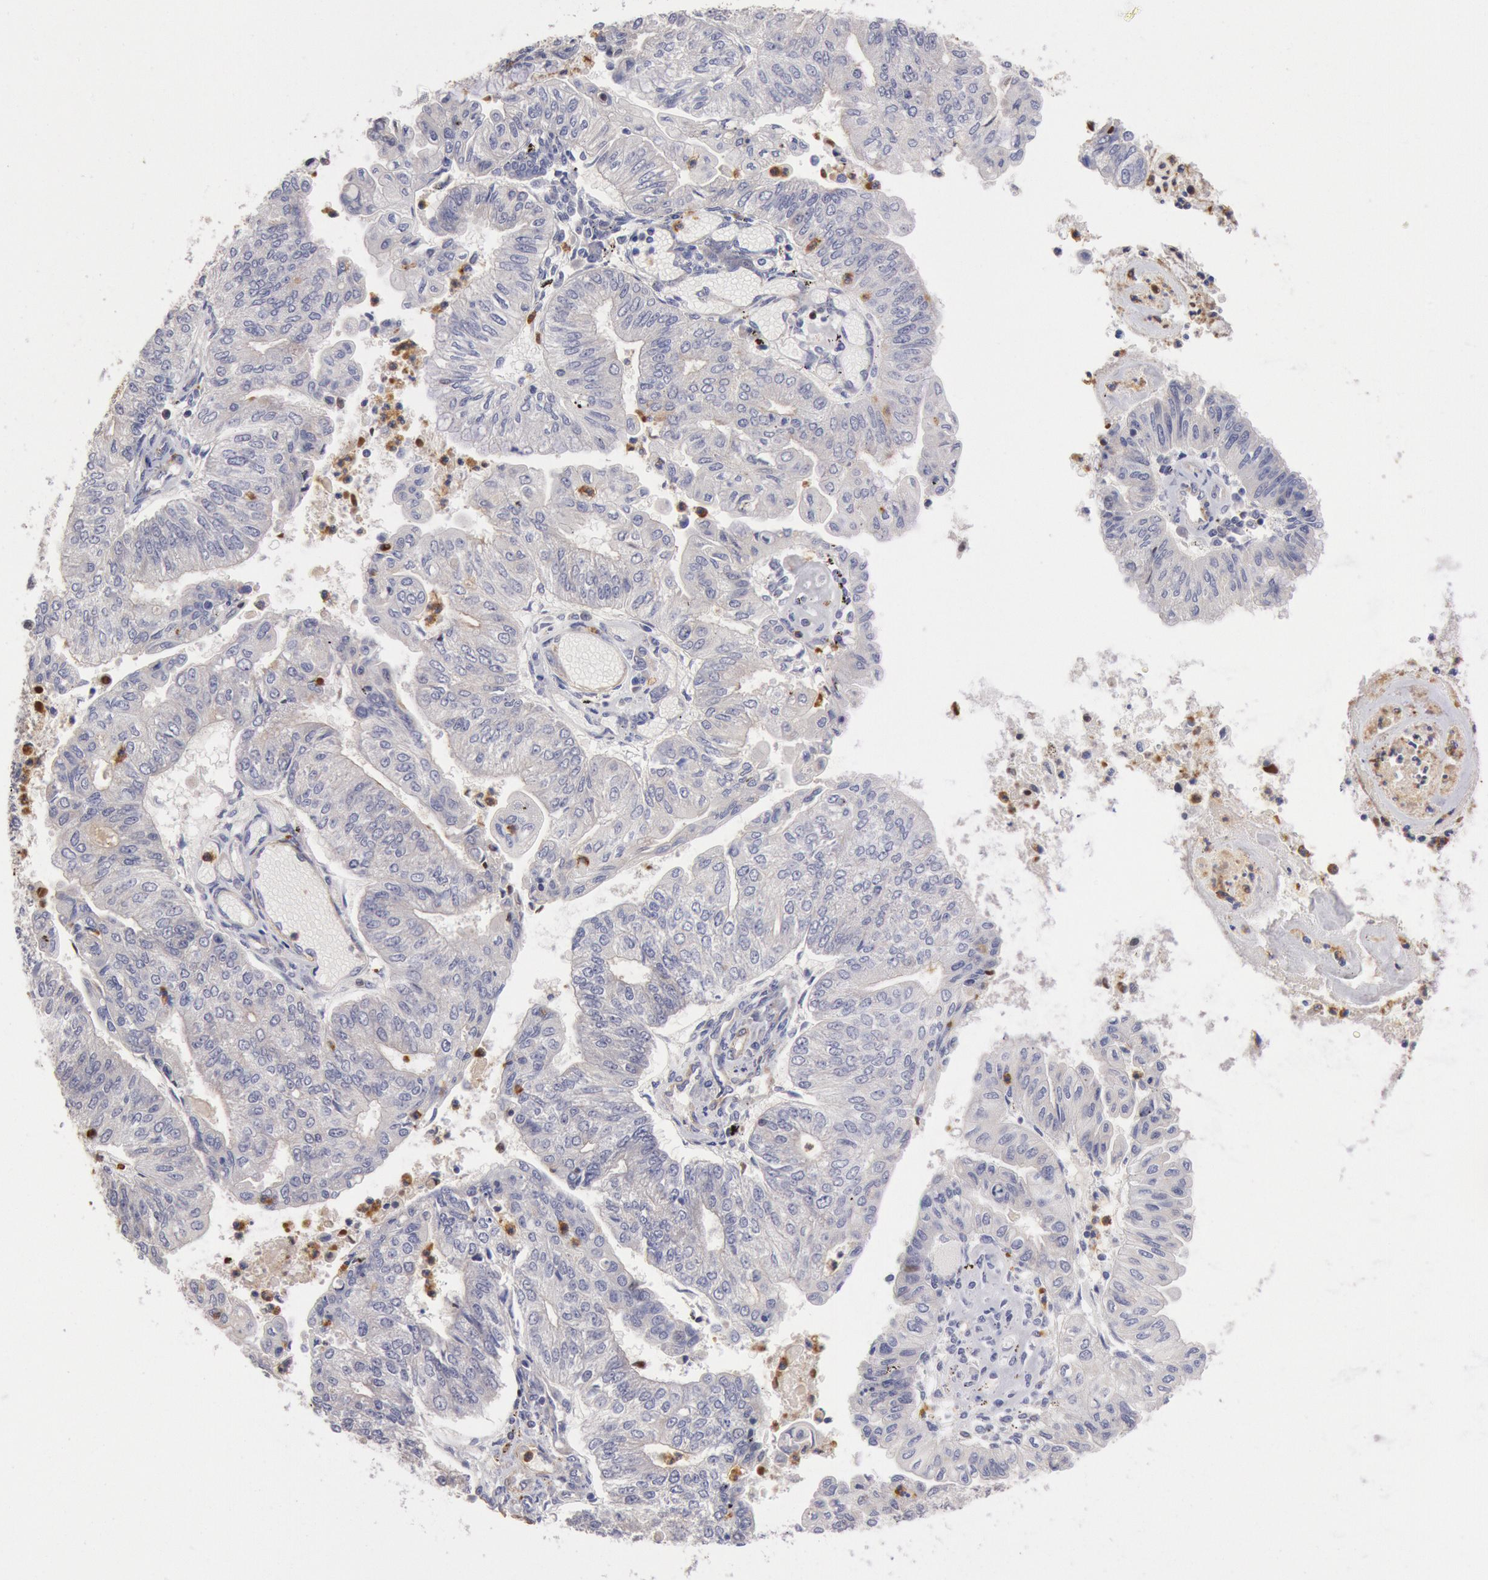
{"staining": {"intensity": "negative", "quantity": "none", "location": "none"}, "tissue": "endometrial cancer", "cell_type": "Tumor cells", "image_type": "cancer", "snomed": [{"axis": "morphology", "description": "Adenocarcinoma, NOS"}, {"axis": "topography", "description": "Endometrium"}], "caption": "Immunohistochemistry (IHC) histopathology image of neoplastic tissue: endometrial cancer (adenocarcinoma) stained with DAB demonstrates no significant protein staining in tumor cells.", "gene": "TMED8", "patient": {"sex": "female", "age": 59}}